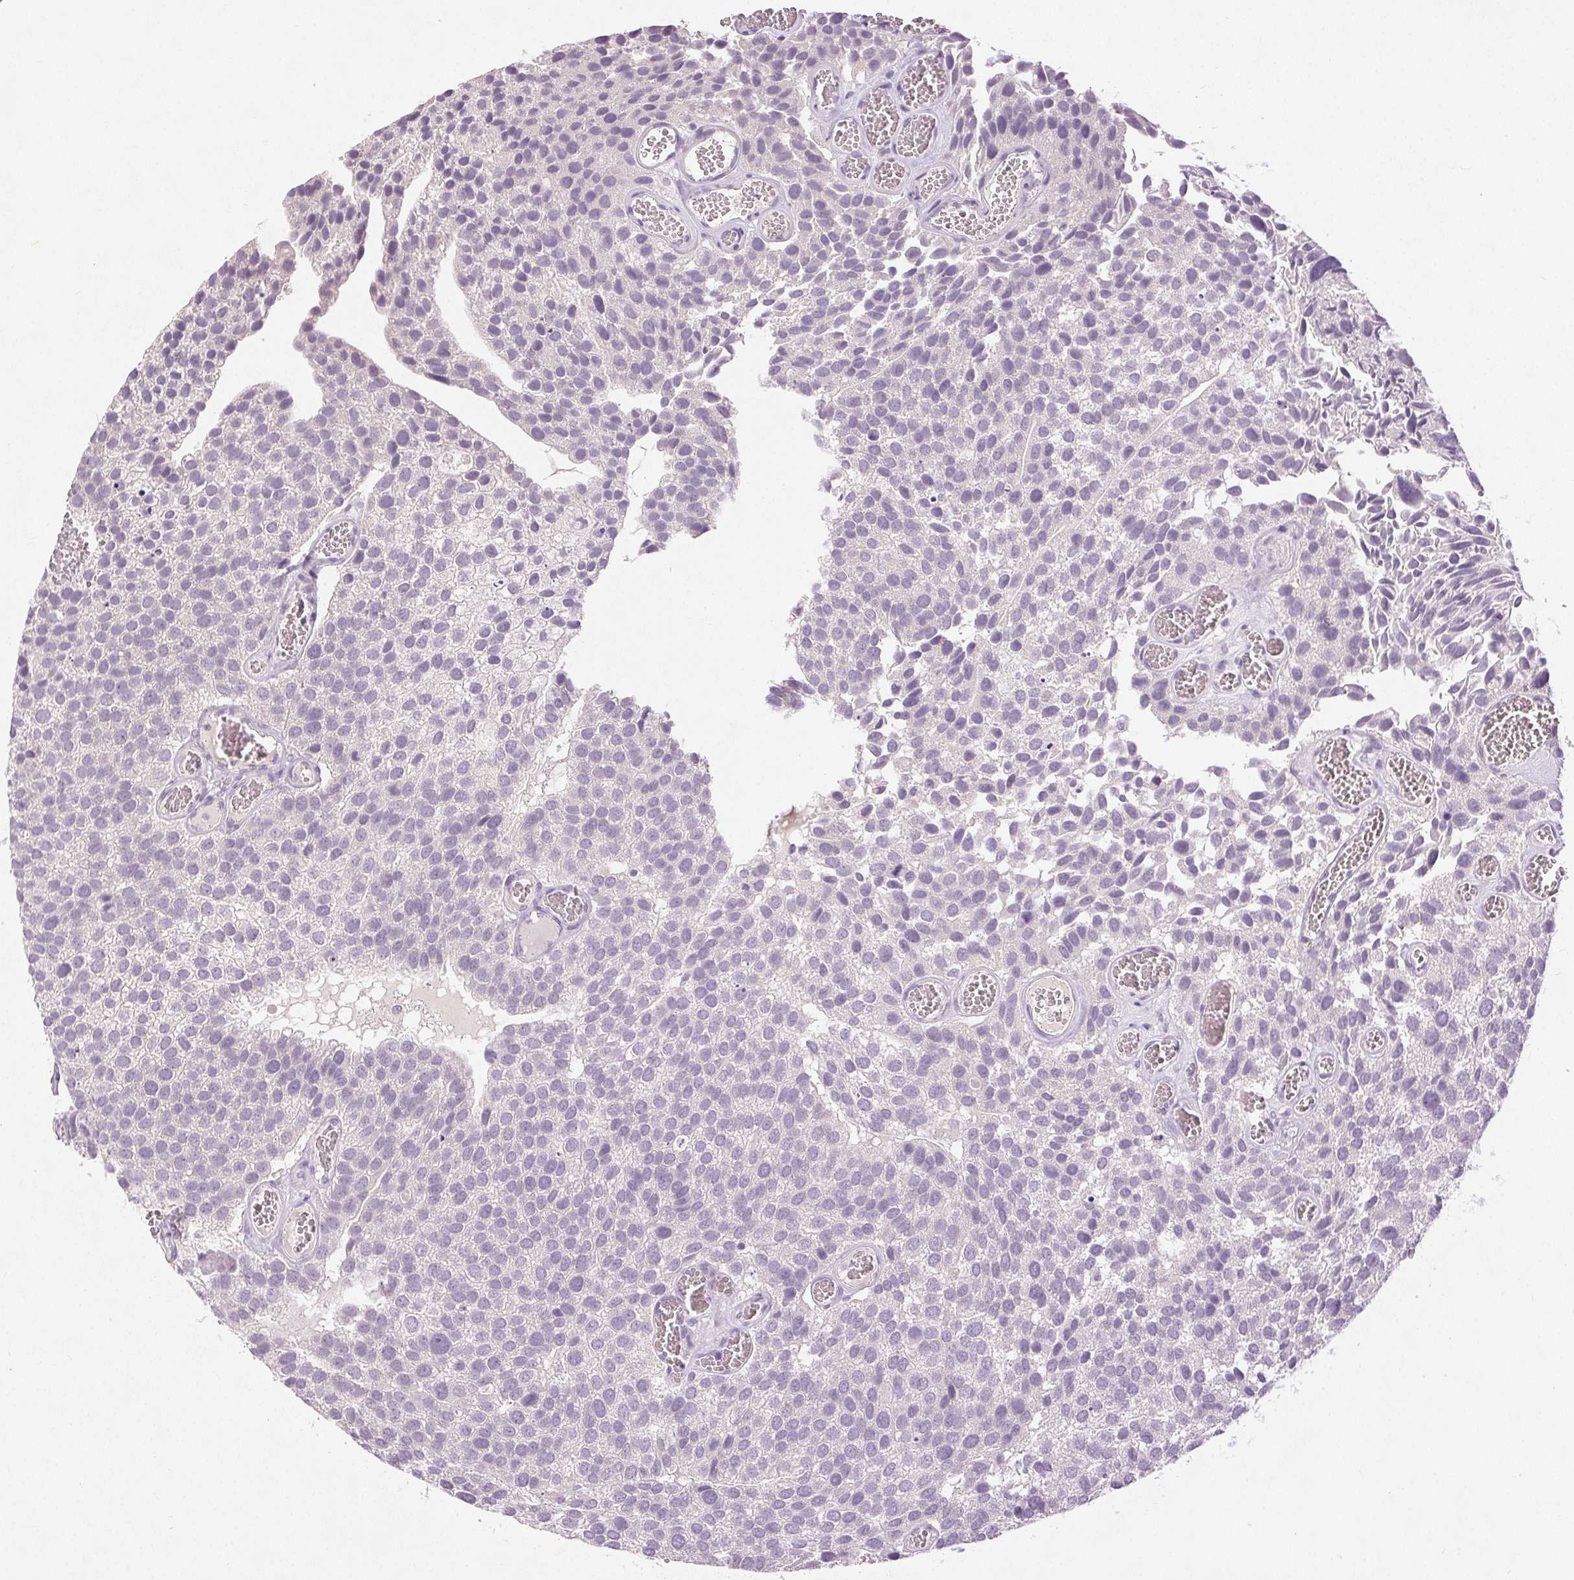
{"staining": {"intensity": "negative", "quantity": "none", "location": "none"}, "tissue": "urothelial cancer", "cell_type": "Tumor cells", "image_type": "cancer", "snomed": [{"axis": "morphology", "description": "Urothelial carcinoma, Low grade"}, {"axis": "topography", "description": "Urinary bladder"}], "caption": "The photomicrograph displays no staining of tumor cells in urothelial cancer. (Stains: DAB (3,3'-diaminobenzidine) immunohistochemistry with hematoxylin counter stain, Microscopy: brightfield microscopy at high magnification).", "gene": "DSG3", "patient": {"sex": "female", "age": 69}}